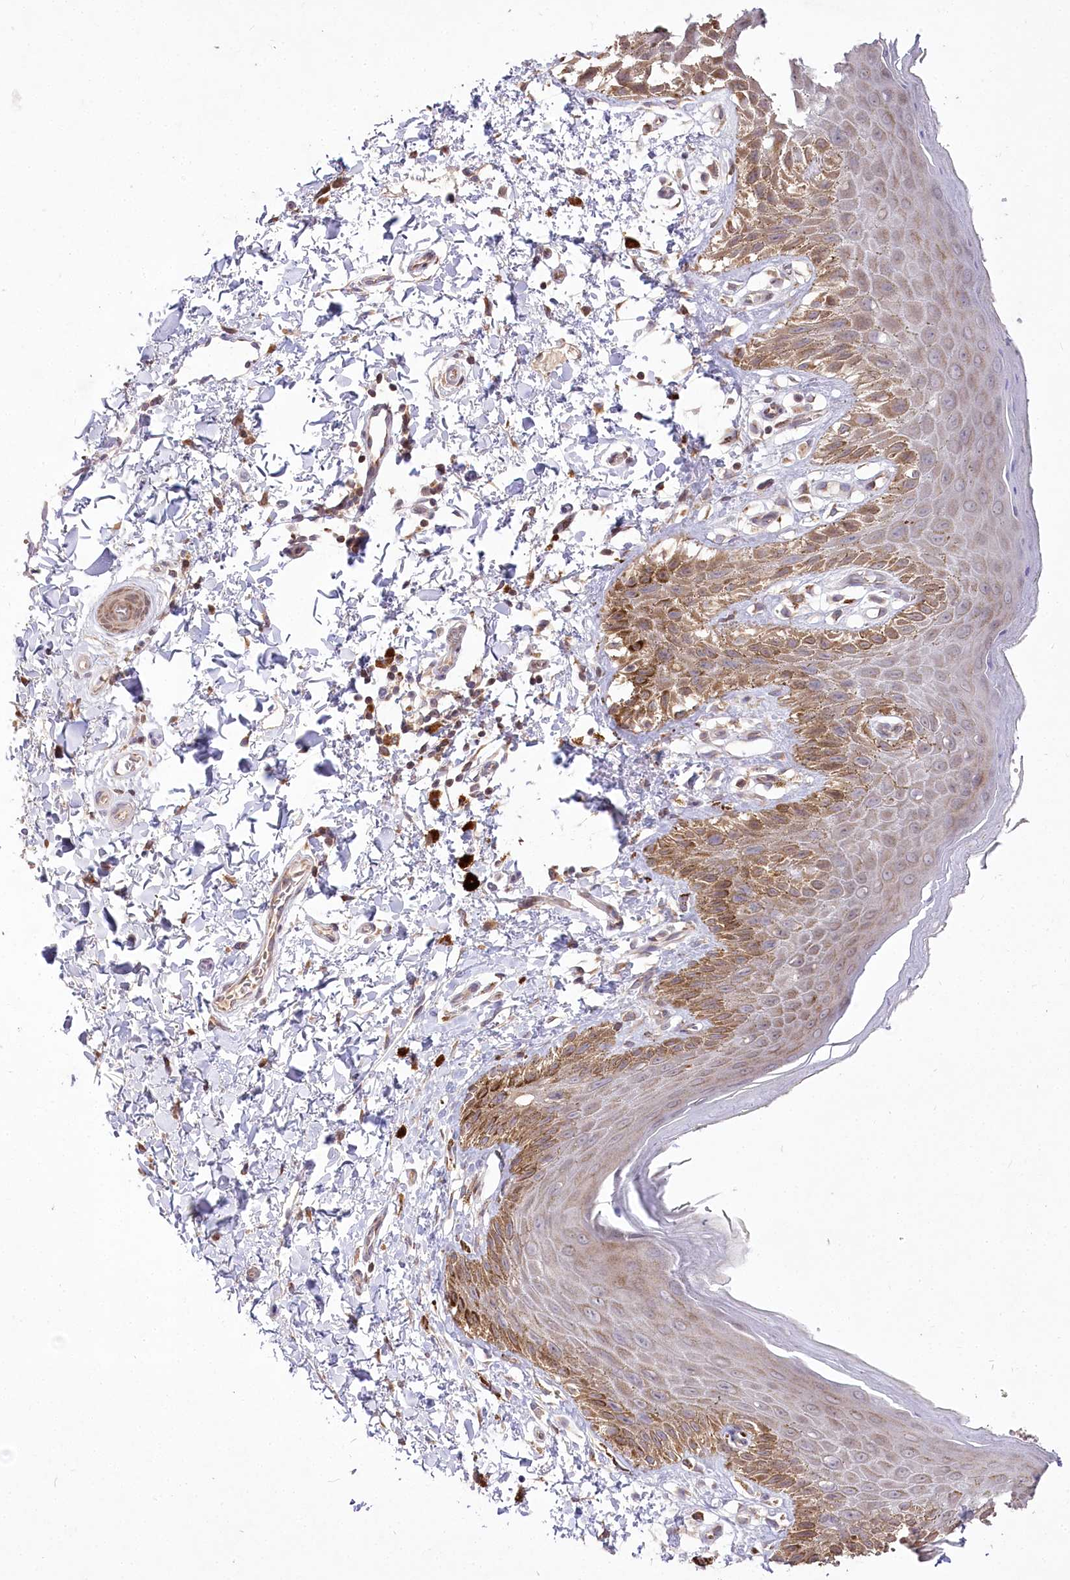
{"staining": {"intensity": "moderate", "quantity": "25%-75%", "location": "cytoplasmic/membranous"}, "tissue": "skin", "cell_type": "Epidermal cells", "image_type": "normal", "snomed": [{"axis": "morphology", "description": "Normal tissue, NOS"}, {"axis": "topography", "description": "Anal"}], "caption": "Moderate cytoplasmic/membranous expression for a protein is present in approximately 25%-75% of epidermal cells of unremarkable skin using immunohistochemistry.", "gene": "STT3B", "patient": {"sex": "male", "age": 44}}